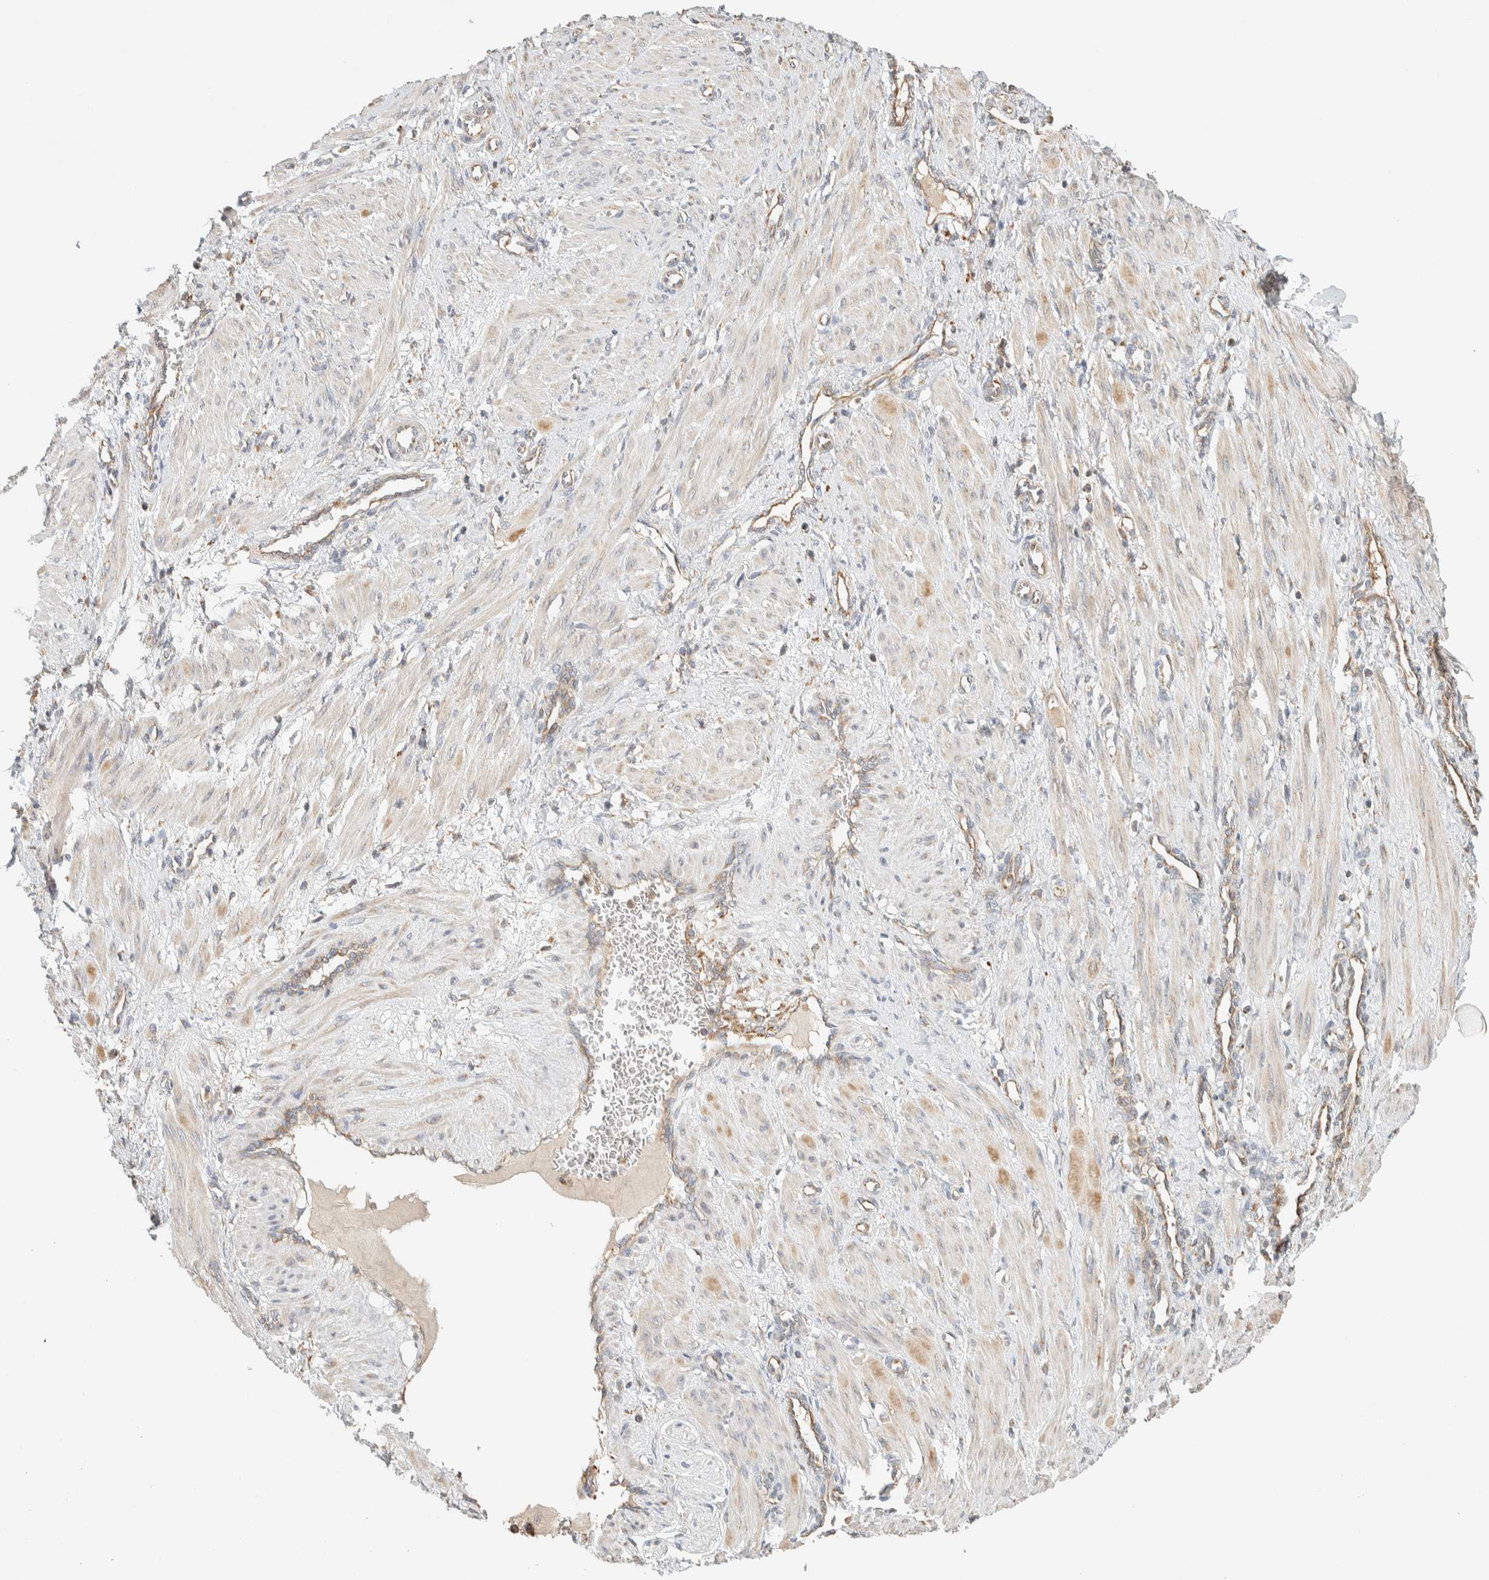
{"staining": {"intensity": "negative", "quantity": "none", "location": "none"}, "tissue": "smooth muscle", "cell_type": "Smooth muscle cells", "image_type": "normal", "snomed": [{"axis": "morphology", "description": "Normal tissue, NOS"}, {"axis": "topography", "description": "Endometrium"}], "caption": "A high-resolution image shows IHC staining of normal smooth muscle, which exhibits no significant staining in smooth muscle cells.", "gene": "RAB11FIP1", "patient": {"sex": "female", "age": 33}}